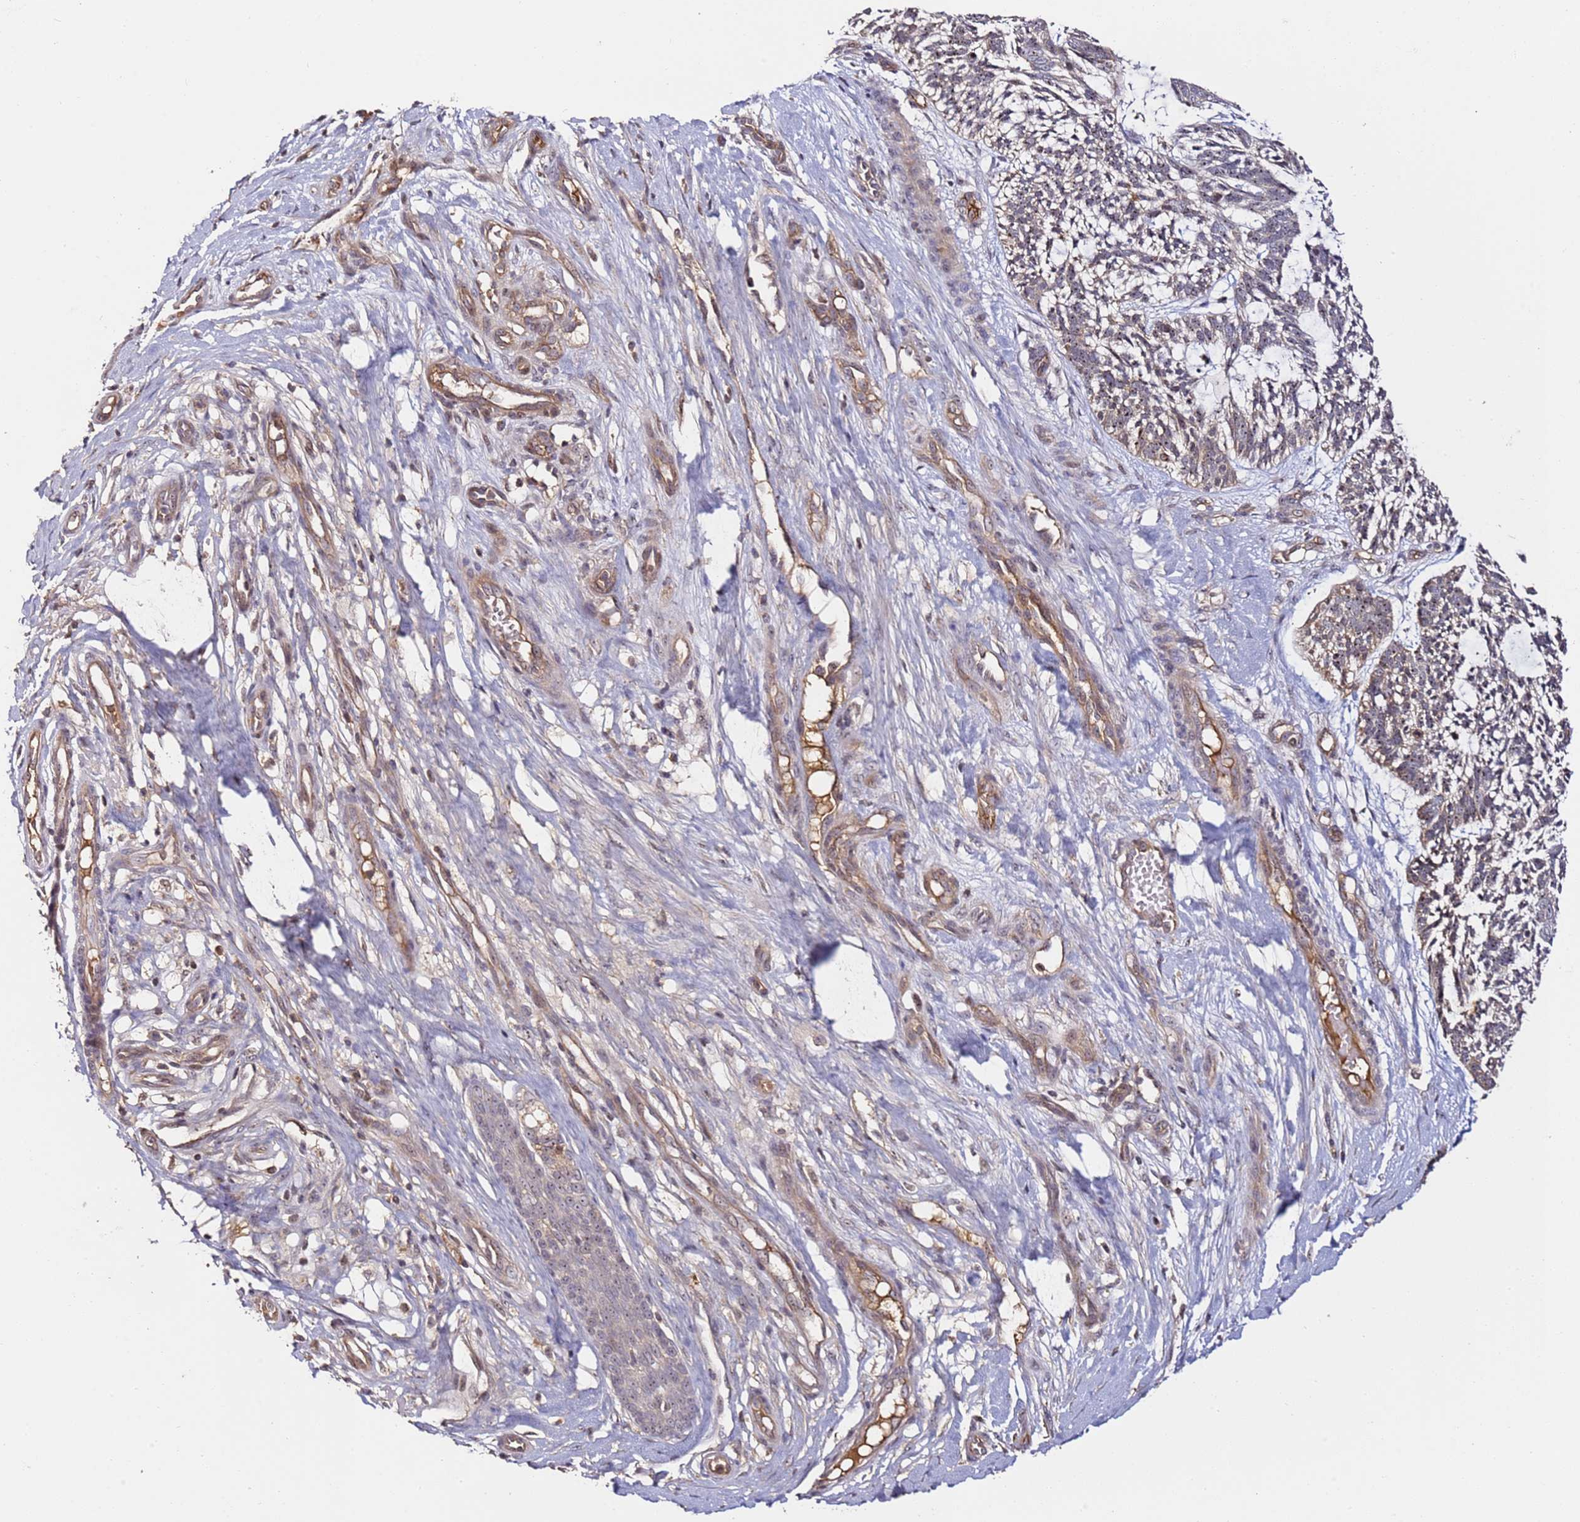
{"staining": {"intensity": "weak", "quantity": ">75%", "location": "nuclear"}, "tissue": "skin cancer", "cell_type": "Tumor cells", "image_type": "cancer", "snomed": [{"axis": "morphology", "description": "Basal cell carcinoma"}, {"axis": "topography", "description": "Skin"}], "caption": "Tumor cells display low levels of weak nuclear positivity in about >75% of cells in basal cell carcinoma (skin). (DAB (3,3'-diaminobenzidine) IHC, brown staining for protein, blue staining for nuclei).", "gene": "DDX27", "patient": {"sex": "male", "age": 88}}